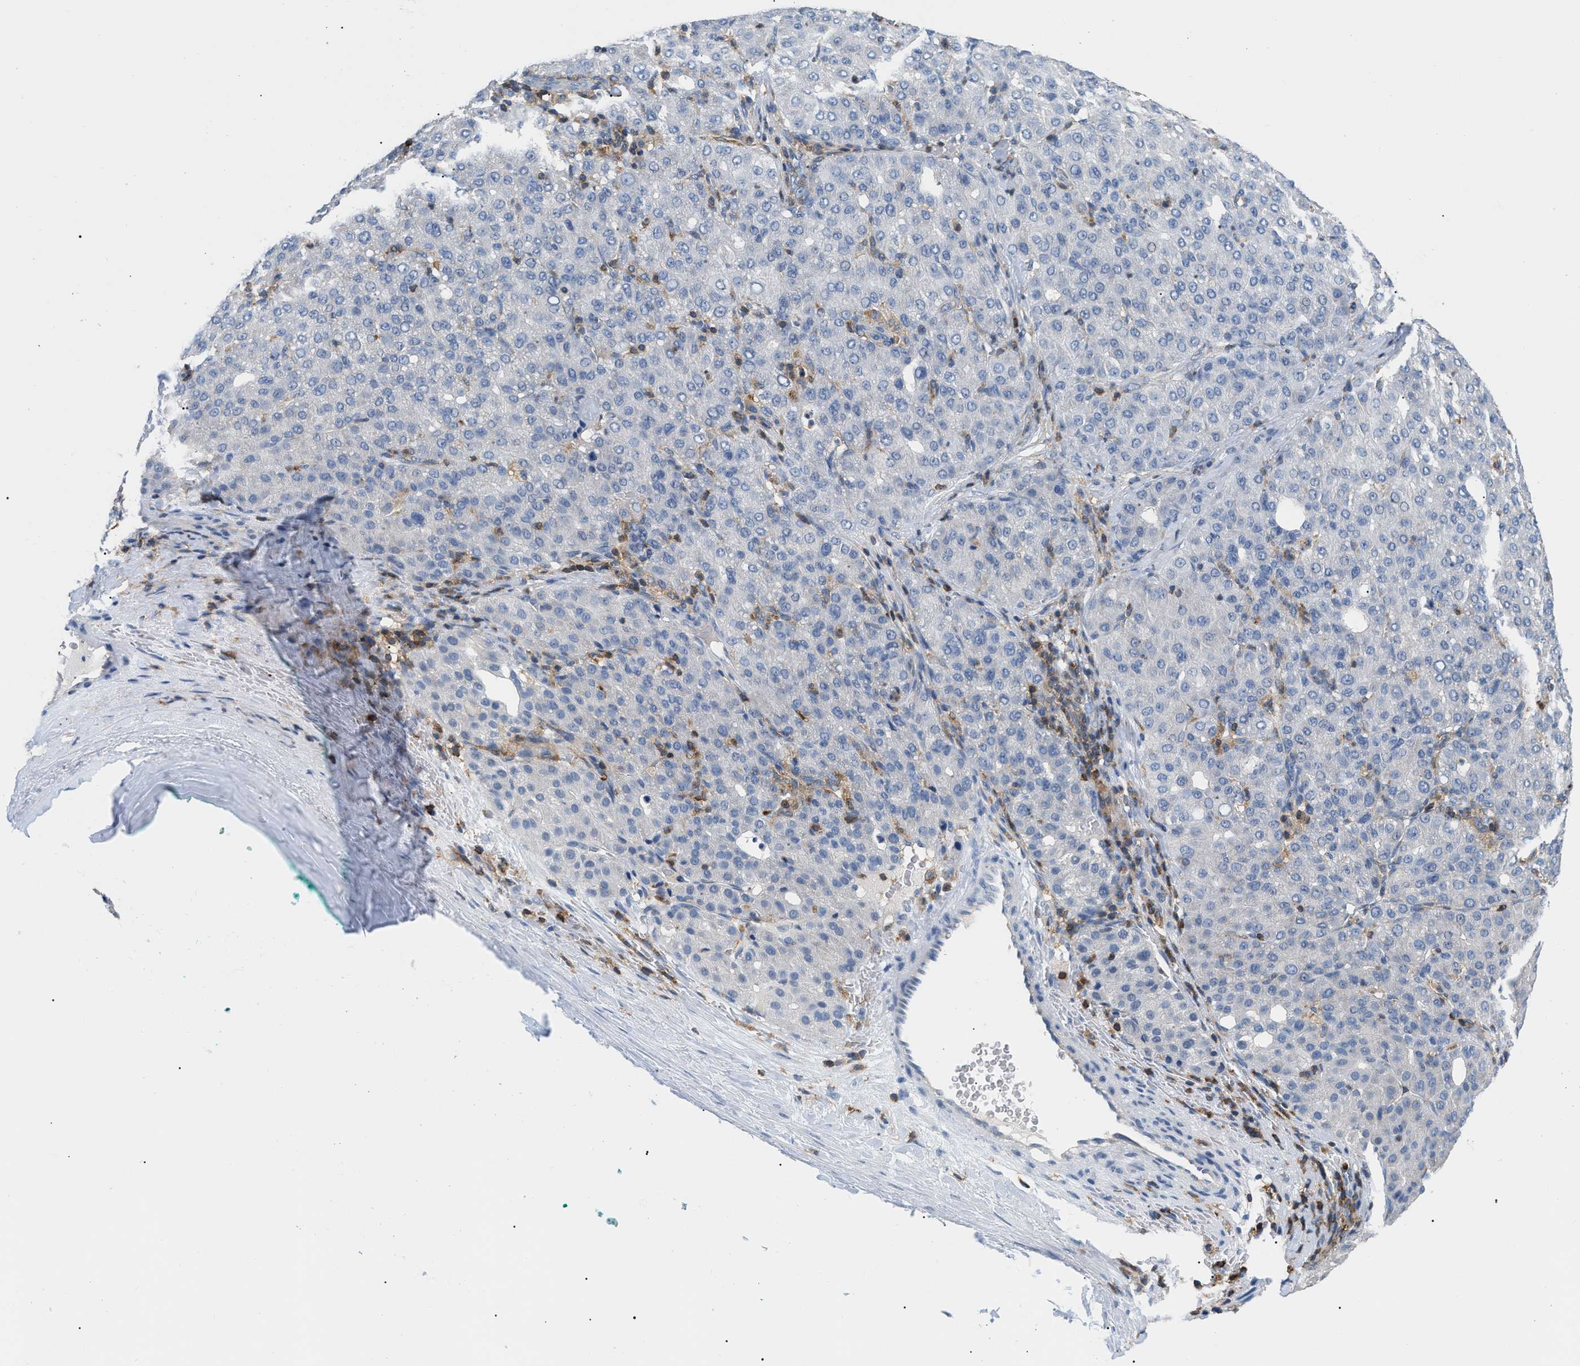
{"staining": {"intensity": "negative", "quantity": "none", "location": "none"}, "tissue": "liver cancer", "cell_type": "Tumor cells", "image_type": "cancer", "snomed": [{"axis": "morphology", "description": "Carcinoma, Hepatocellular, NOS"}, {"axis": "topography", "description": "Liver"}], "caption": "IHC image of human hepatocellular carcinoma (liver) stained for a protein (brown), which reveals no staining in tumor cells.", "gene": "INPP5D", "patient": {"sex": "male", "age": 65}}